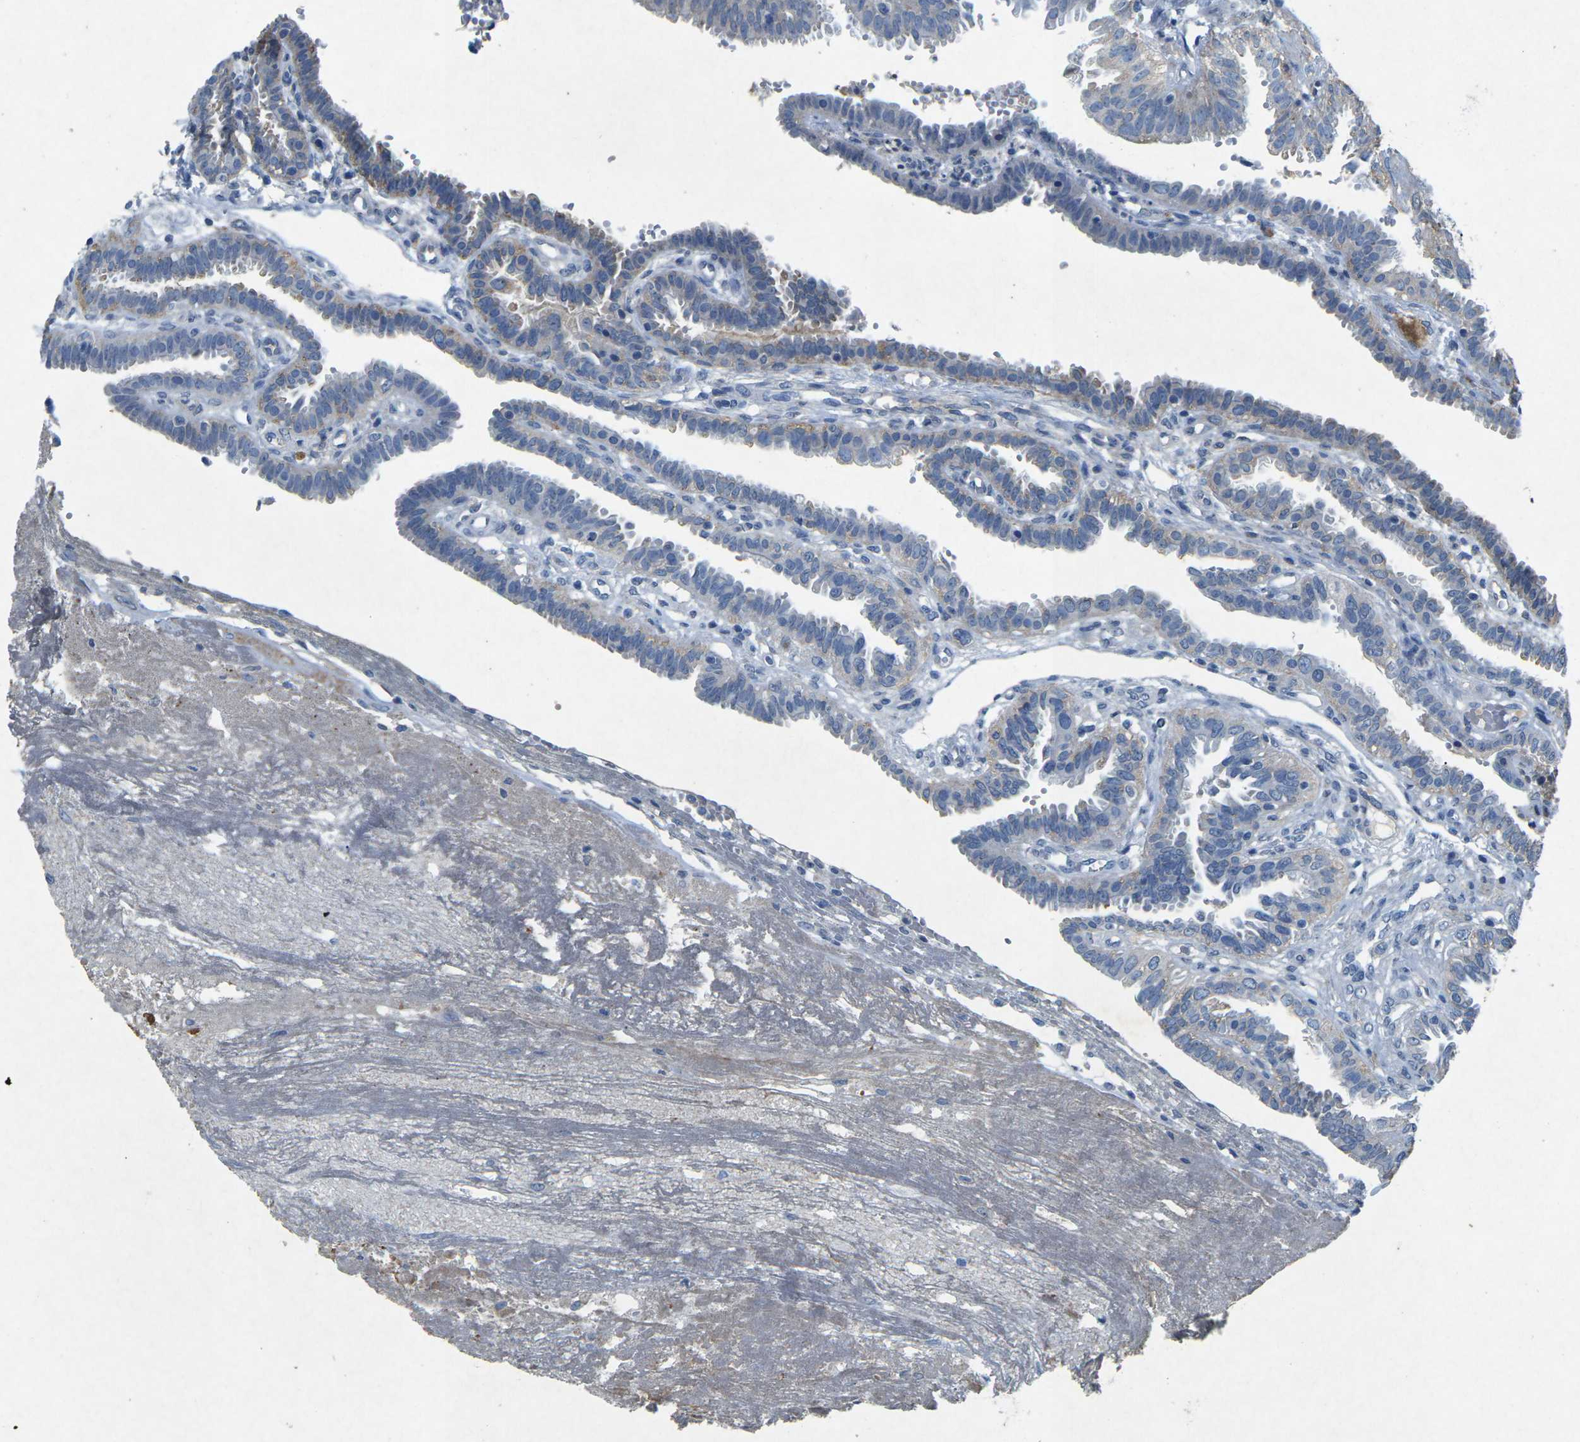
{"staining": {"intensity": "weak", "quantity": "<25%", "location": "cytoplasmic/membranous"}, "tissue": "fallopian tube", "cell_type": "Glandular cells", "image_type": "normal", "snomed": [{"axis": "morphology", "description": "Normal tissue, NOS"}, {"axis": "topography", "description": "Fallopian tube"}, {"axis": "topography", "description": "Placenta"}], "caption": "Immunohistochemistry (IHC) photomicrograph of unremarkable fallopian tube: fallopian tube stained with DAB reveals no significant protein staining in glandular cells.", "gene": "PLG", "patient": {"sex": "female", "age": 34}}